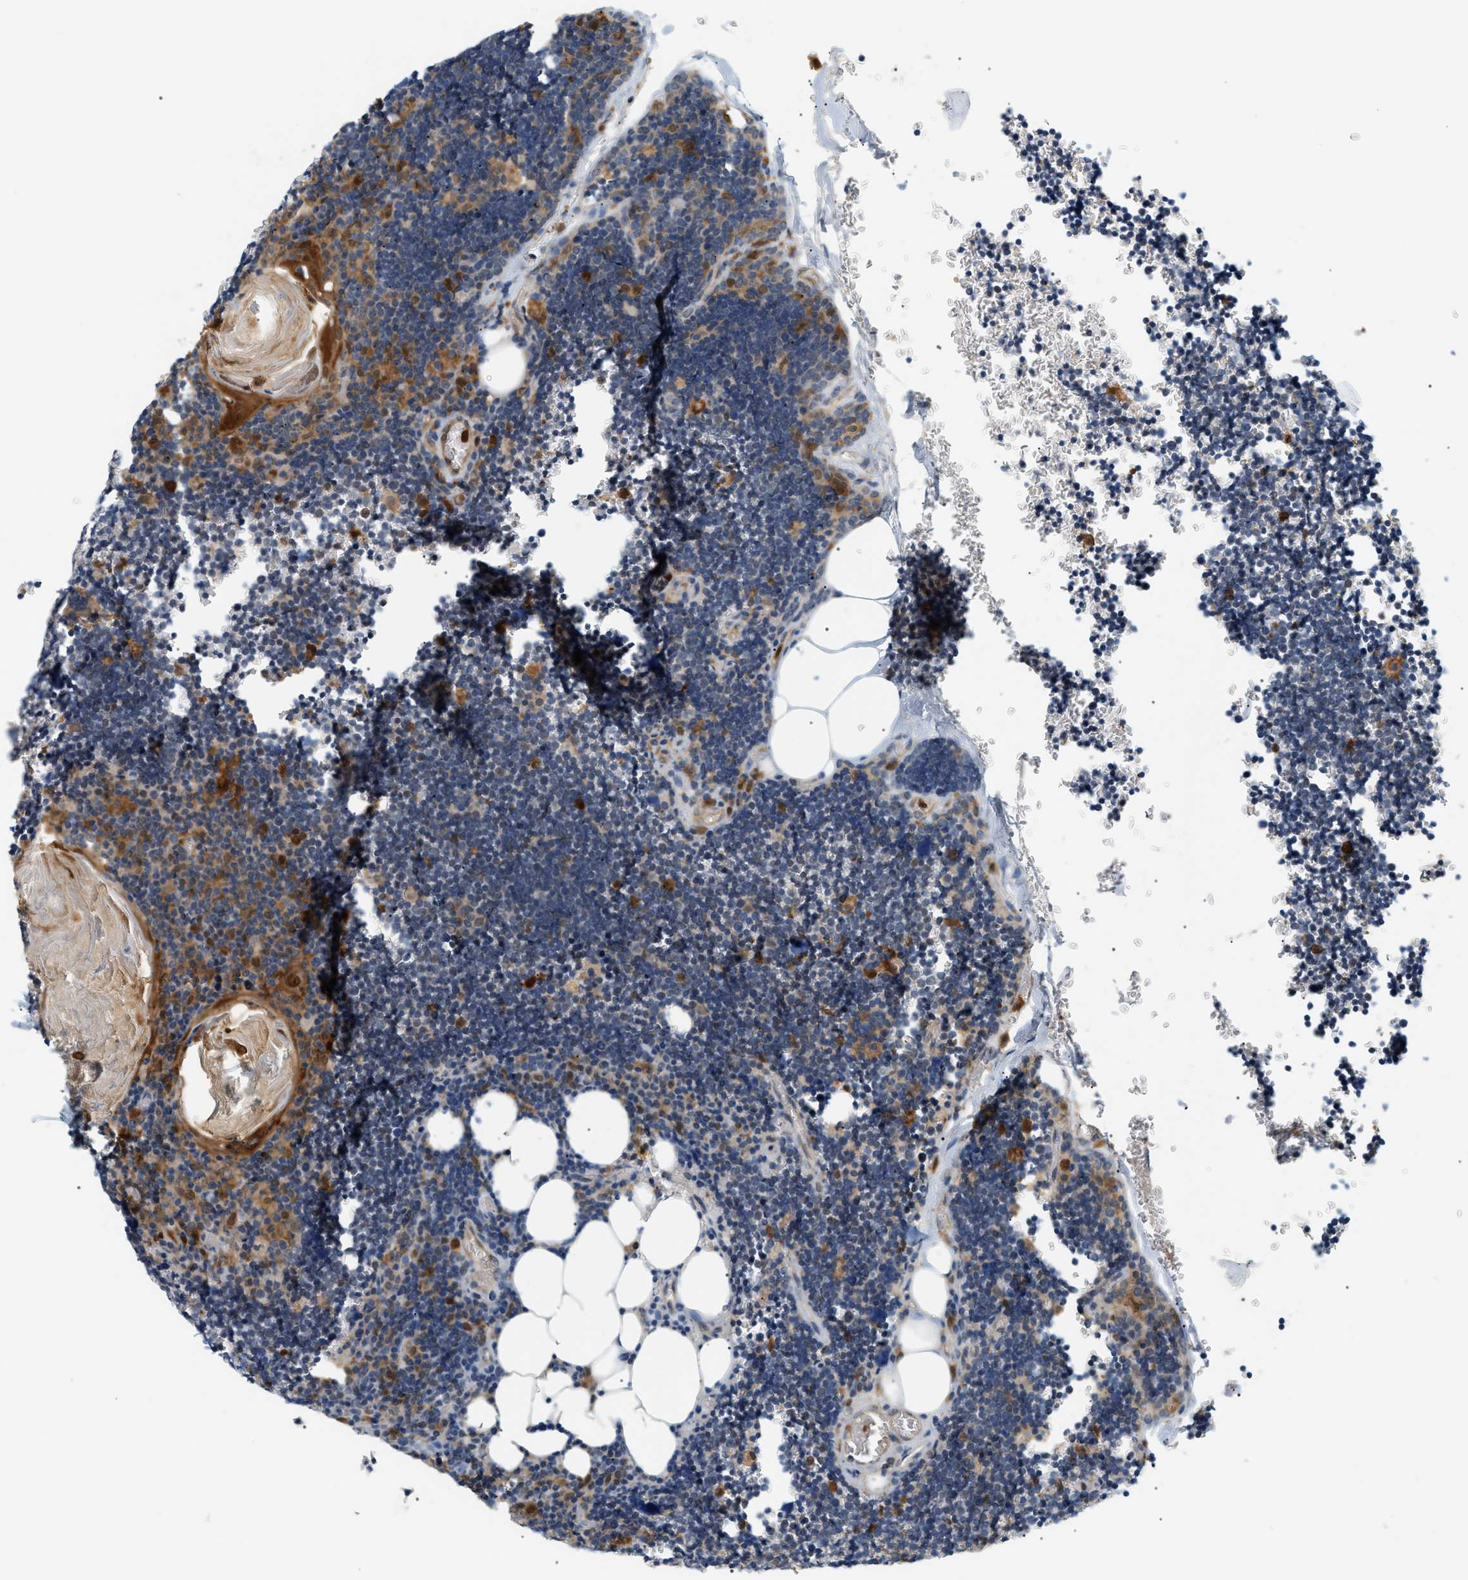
{"staining": {"intensity": "moderate", "quantity": ">75%", "location": "cytoplasmic/membranous"}, "tissue": "lymph node", "cell_type": "Germinal center cells", "image_type": "normal", "snomed": [{"axis": "morphology", "description": "Normal tissue, NOS"}, {"axis": "topography", "description": "Lymph node"}], "caption": "Immunohistochemistry (IHC) of normal human lymph node demonstrates medium levels of moderate cytoplasmic/membranous staining in approximately >75% of germinal center cells. The staining is performed using DAB (3,3'-diaminobenzidine) brown chromogen to label protein expression. The nuclei are counter-stained blue using hematoxylin.", "gene": "PYCARD", "patient": {"sex": "male", "age": 33}}